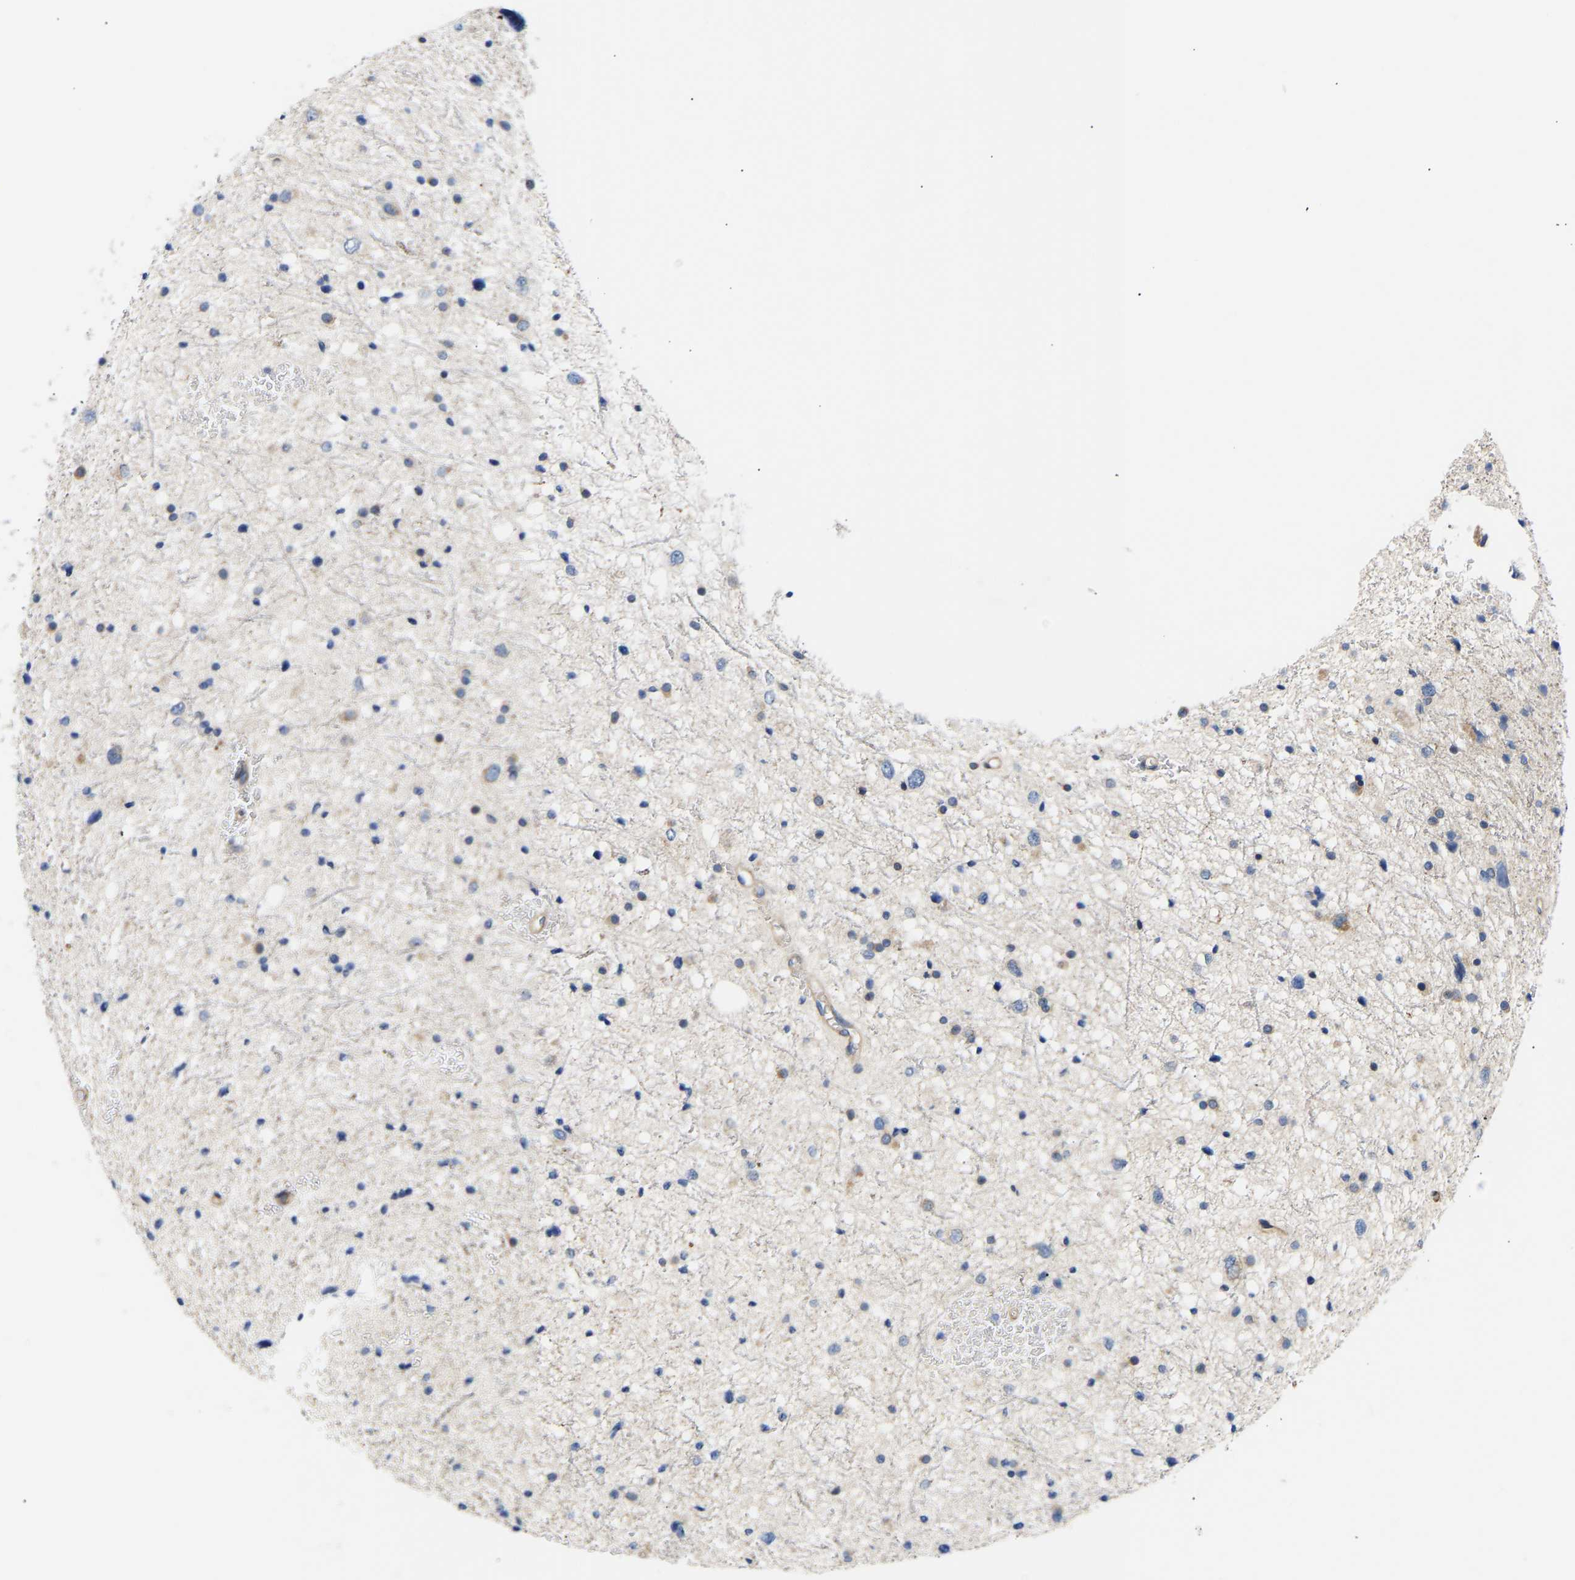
{"staining": {"intensity": "negative", "quantity": "none", "location": "none"}, "tissue": "glioma", "cell_type": "Tumor cells", "image_type": "cancer", "snomed": [{"axis": "morphology", "description": "Glioma, malignant, Low grade"}, {"axis": "topography", "description": "Brain"}], "caption": "Immunohistochemical staining of glioma shows no significant expression in tumor cells. (DAB IHC, high magnification).", "gene": "AIMP2", "patient": {"sex": "female", "age": 37}}